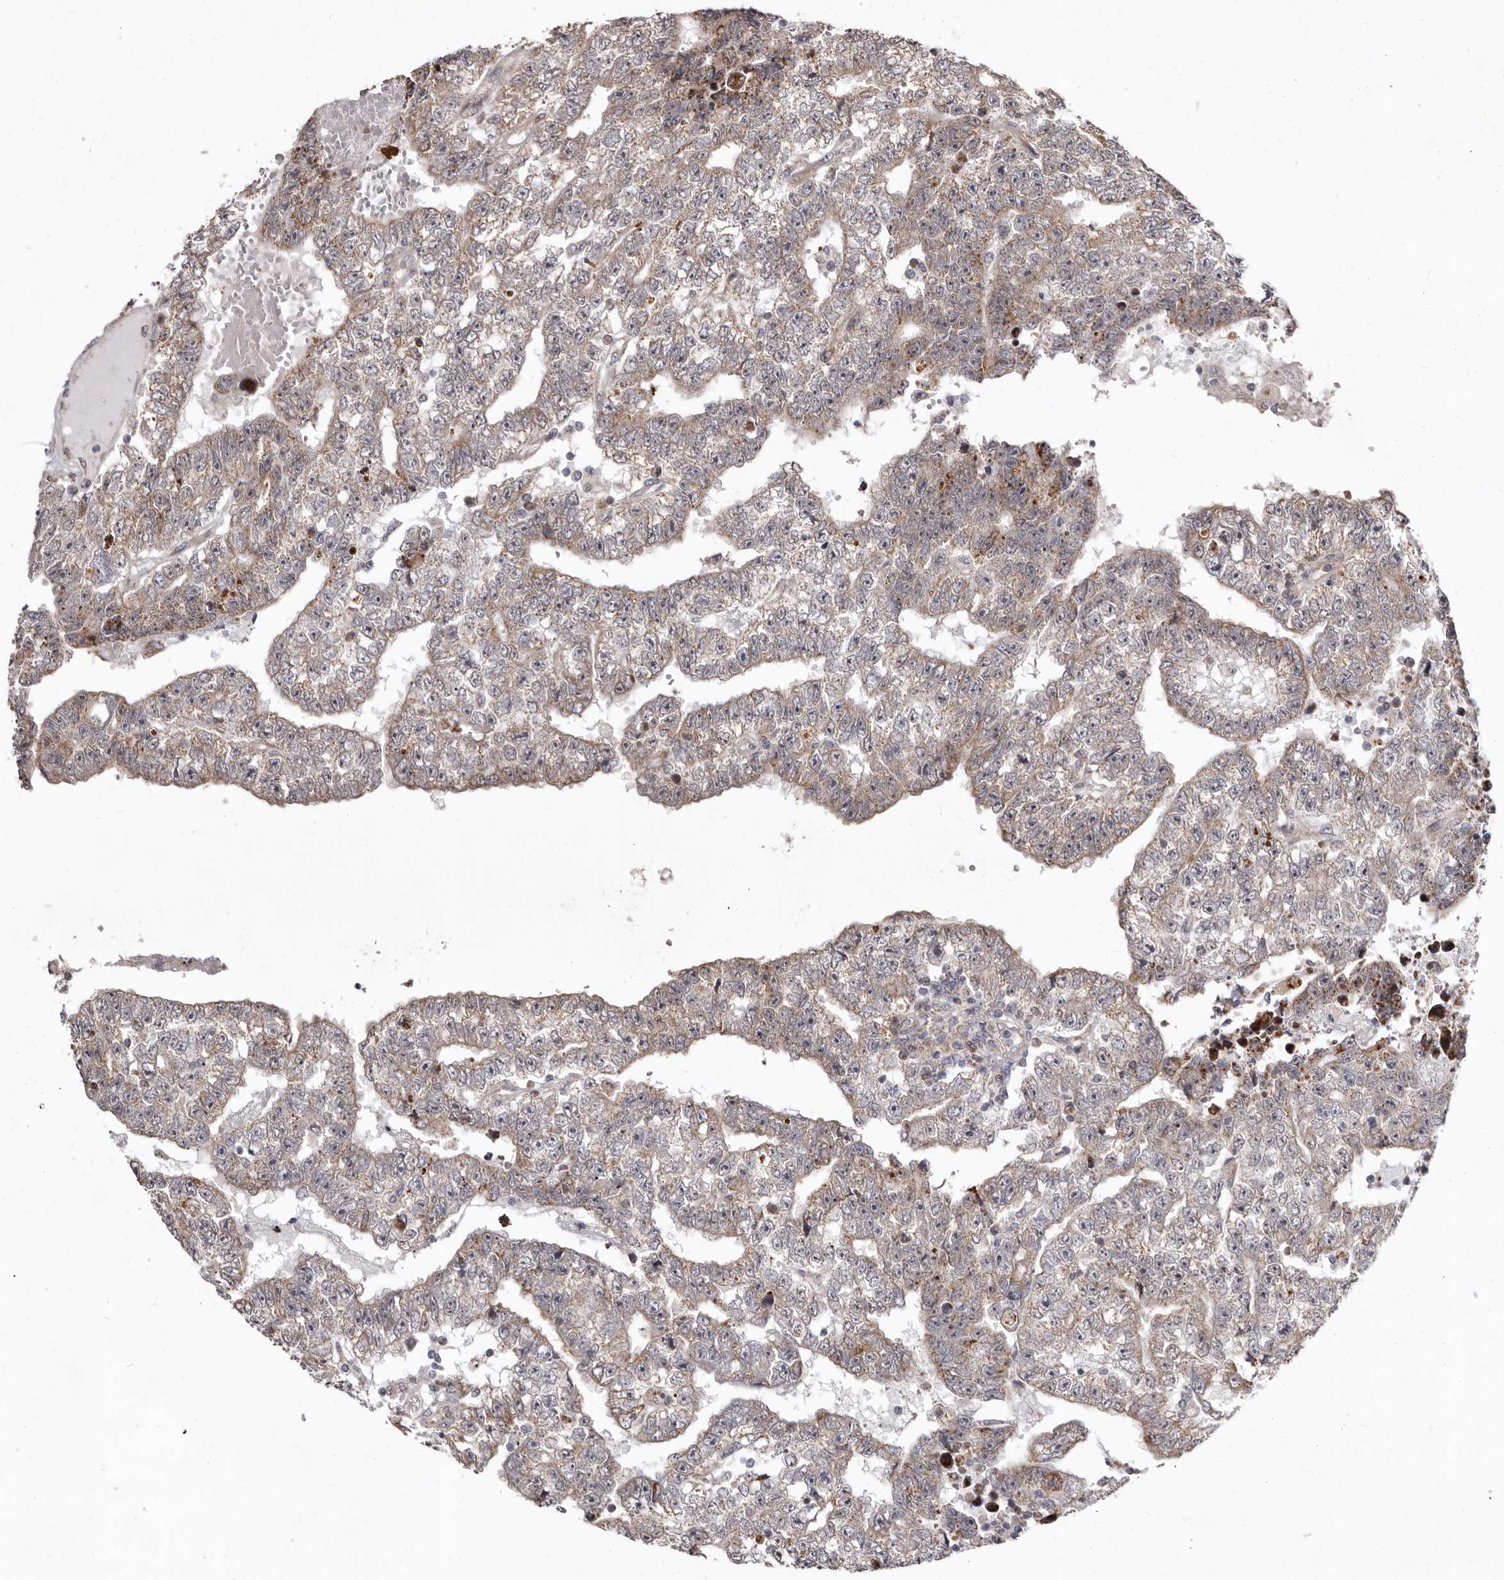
{"staining": {"intensity": "weak", "quantity": "<25%", "location": "cytoplasmic/membranous"}, "tissue": "testis cancer", "cell_type": "Tumor cells", "image_type": "cancer", "snomed": [{"axis": "morphology", "description": "Carcinoma, Embryonal, NOS"}, {"axis": "topography", "description": "Testis"}], "caption": "Protein analysis of testis embryonal carcinoma reveals no significant expression in tumor cells. (DAB immunohistochemistry visualized using brightfield microscopy, high magnification).", "gene": "SMC4", "patient": {"sex": "male", "age": 25}}